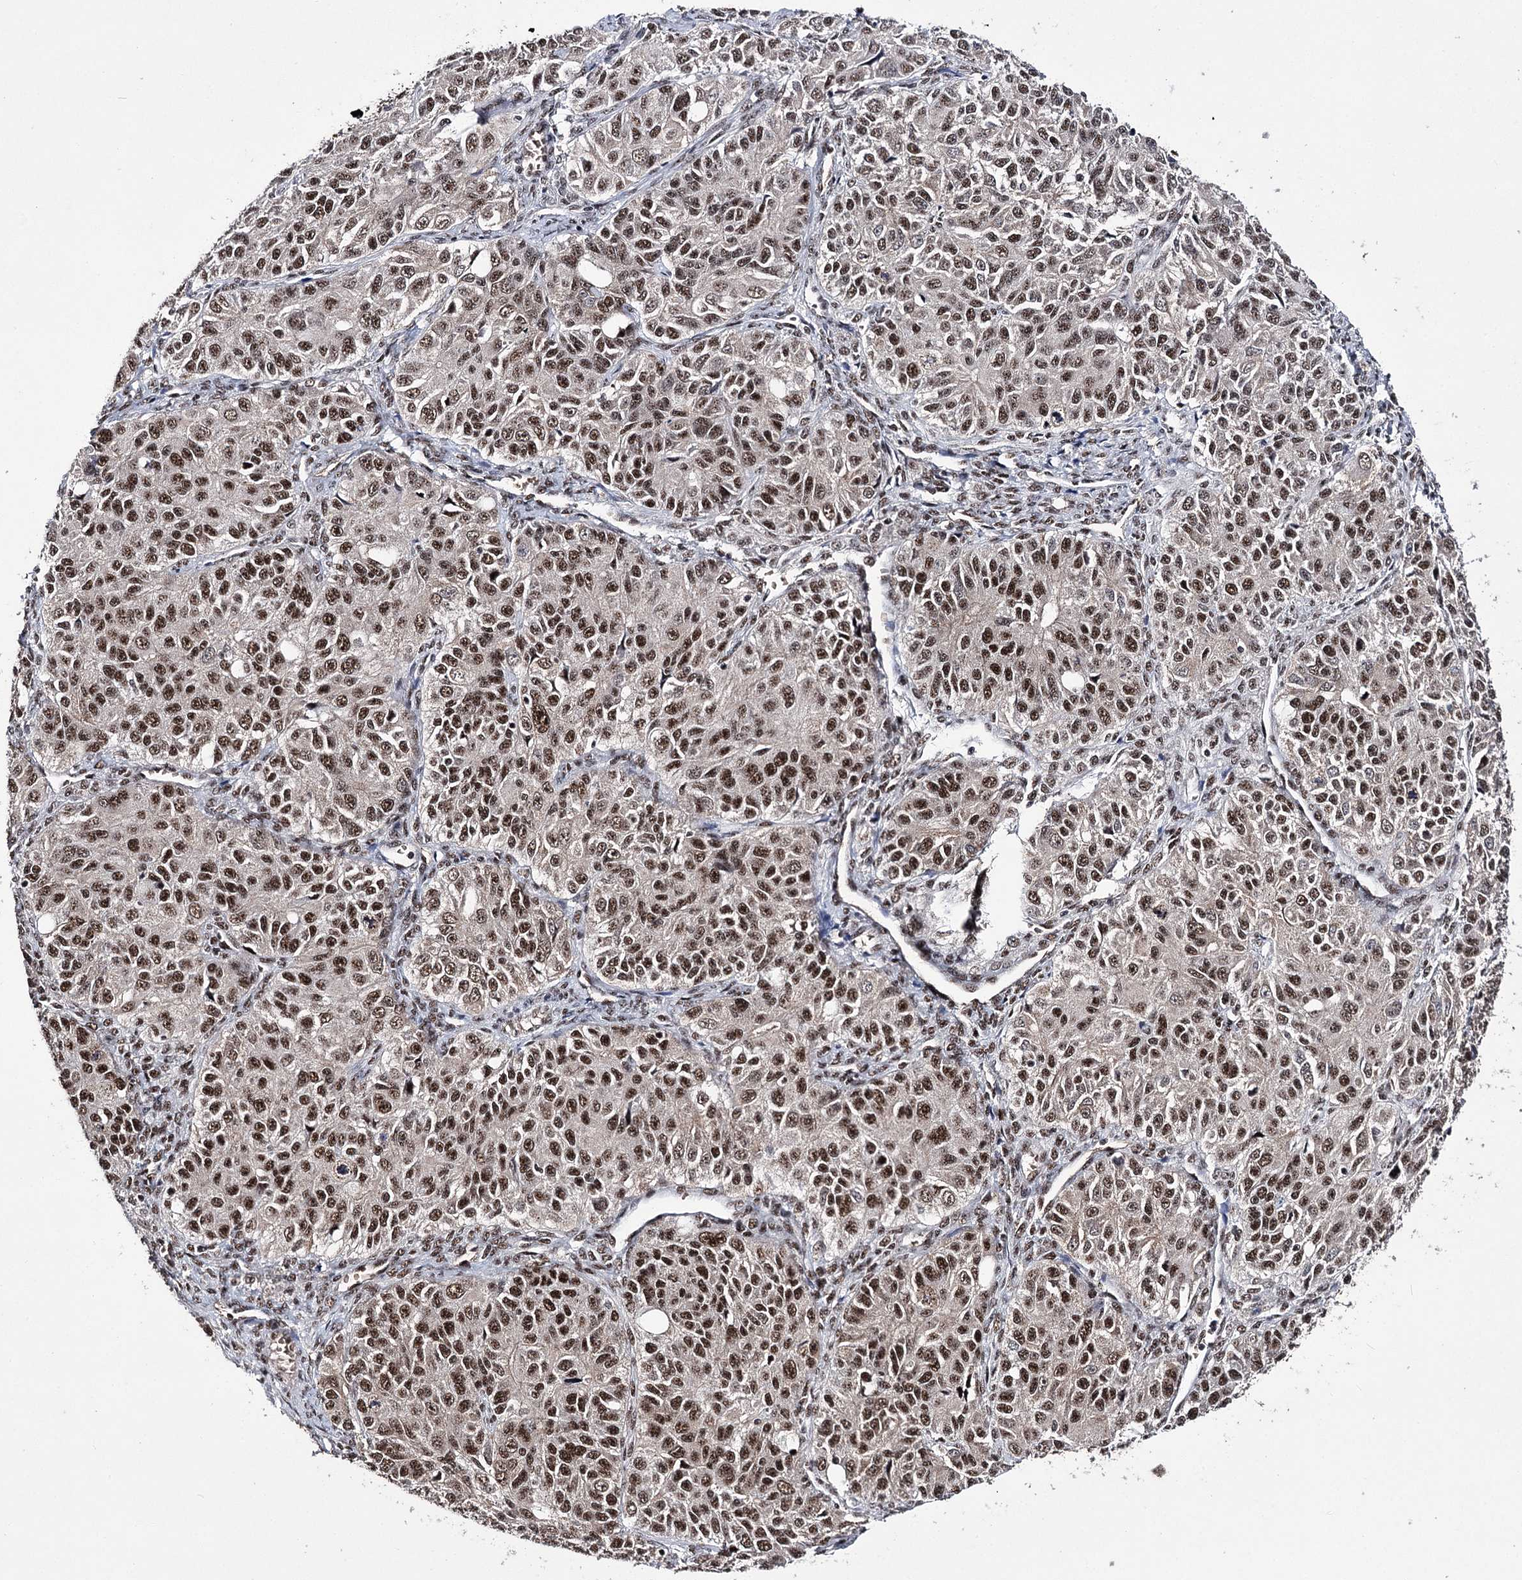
{"staining": {"intensity": "strong", "quantity": ">75%", "location": "nuclear"}, "tissue": "ovarian cancer", "cell_type": "Tumor cells", "image_type": "cancer", "snomed": [{"axis": "morphology", "description": "Carcinoma, endometroid"}, {"axis": "topography", "description": "Ovary"}], "caption": "Ovarian cancer (endometroid carcinoma) stained with a brown dye exhibits strong nuclear positive positivity in approximately >75% of tumor cells.", "gene": "PRPF40A", "patient": {"sex": "female", "age": 51}}